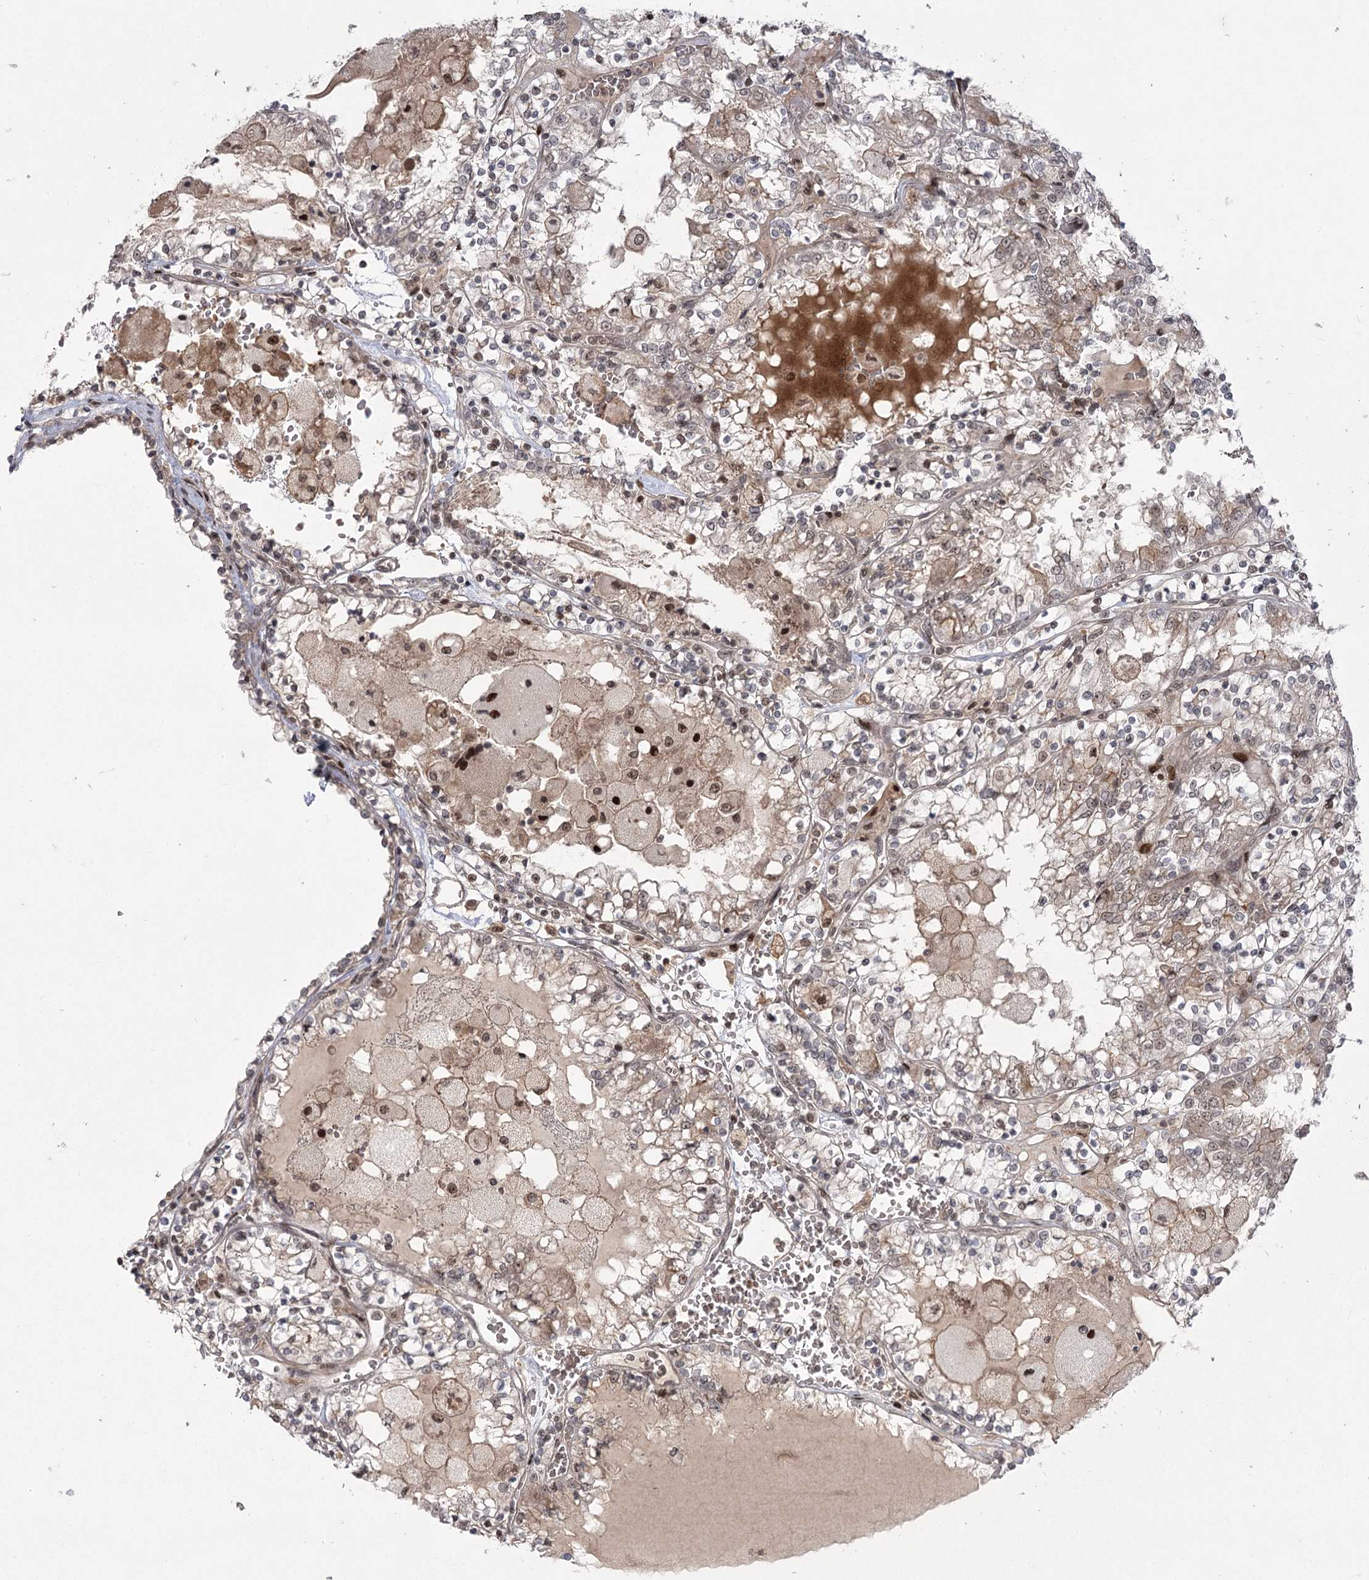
{"staining": {"intensity": "moderate", "quantity": "<25%", "location": "nuclear"}, "tissue": "renal cancer", "cell_type": "Tumor cells", "image_type": "cancer", "snomed": [{"axis": "morphology", "description": "Adenocarcinoma, NOS"}, {"axis": "topography", "description": "Kidney"}], "caption": "The immunohistochemical stain labels moderate nuclear positivity in tumor cells of adenocarcinoma (renal) tissue.", "gene": "HELQ", "patient": {"sex": "female", "age": 56}}